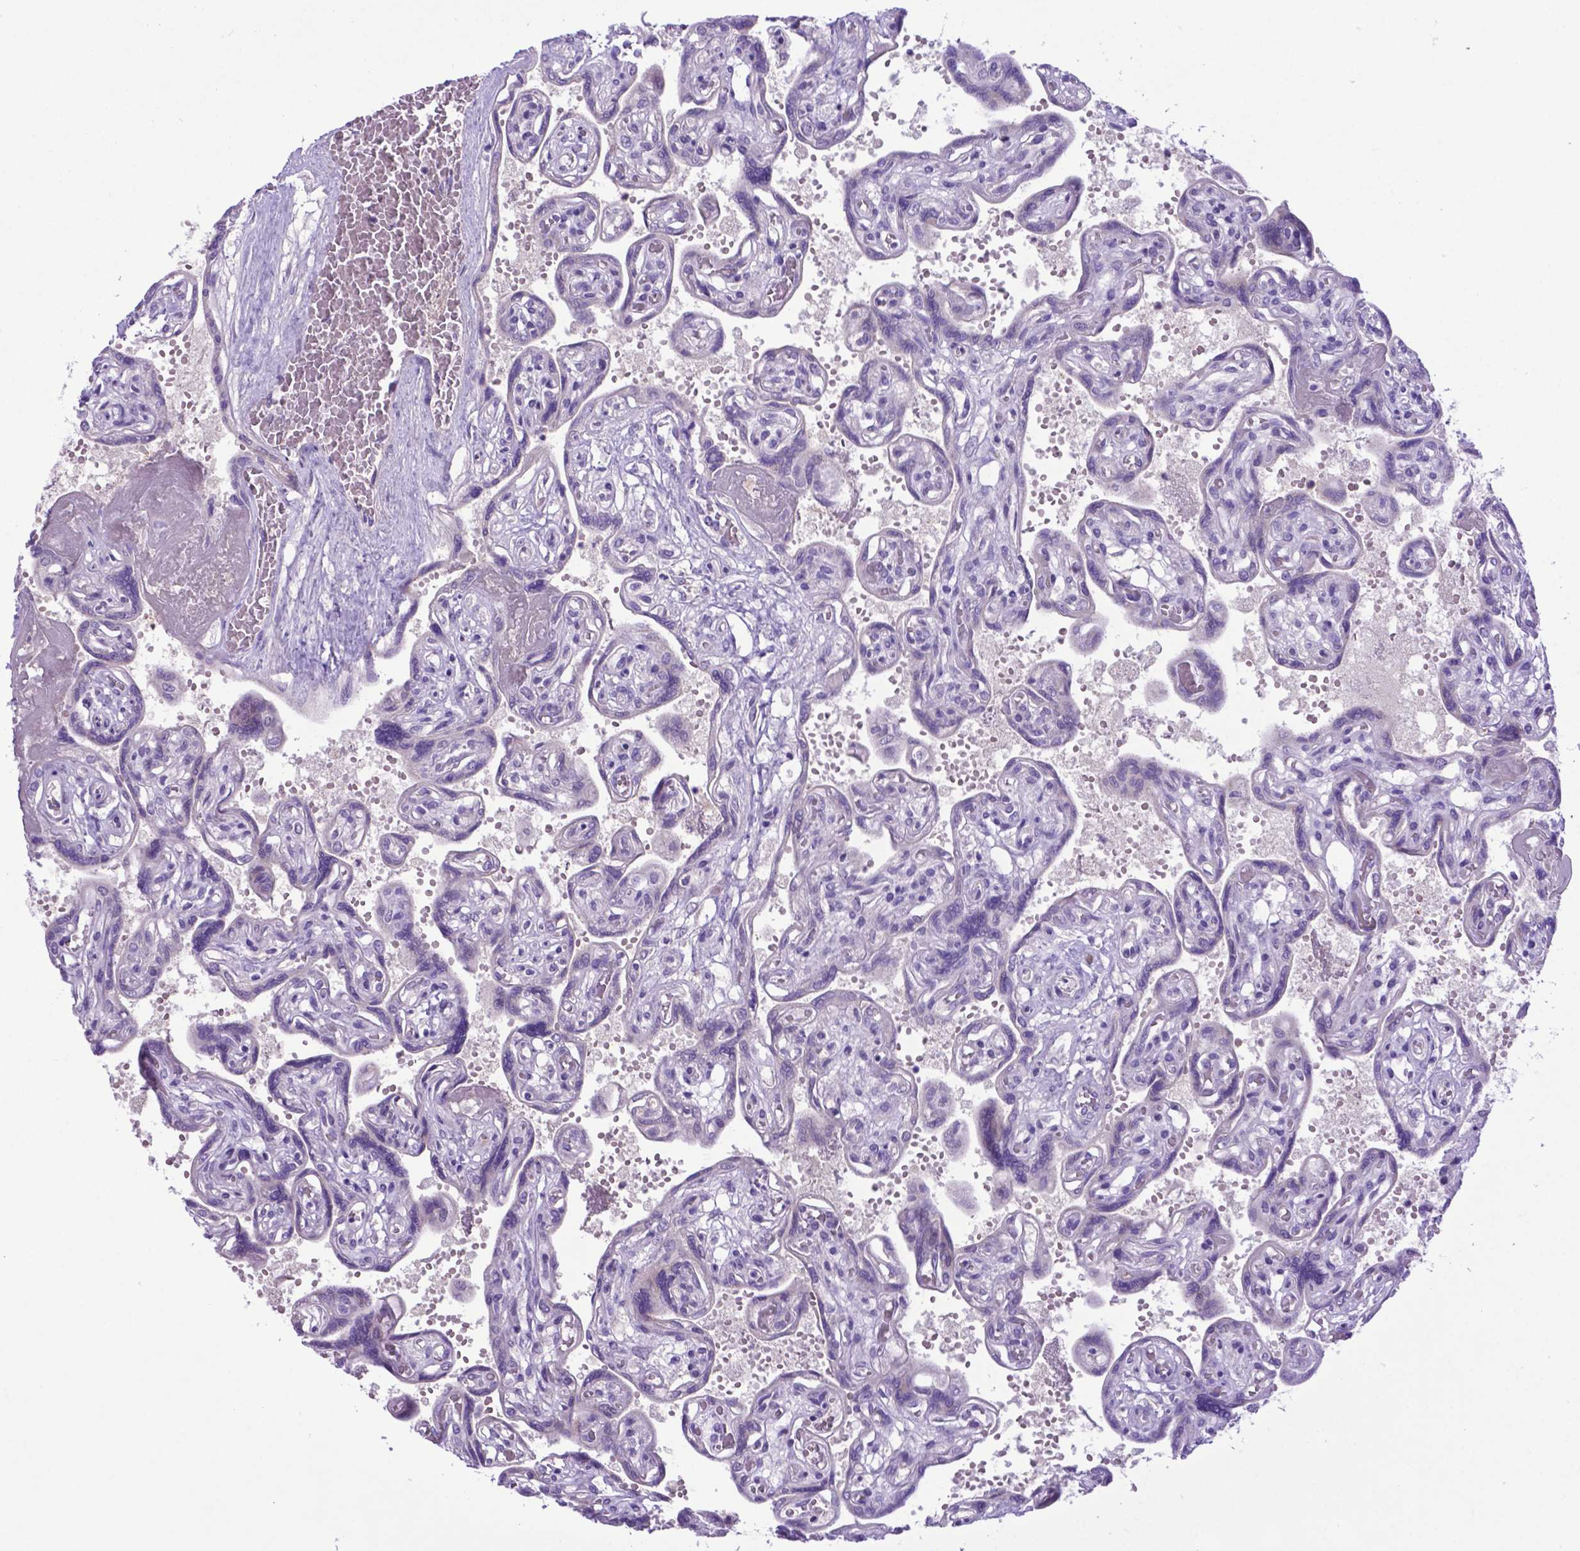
{"staining": {"intensity": "weak", "quantity": "<25%", "location": "cytoplasmic/membranous"}, "tissue": "placenta", "cell_type": "Decidual cells", "image_type": "normal", "snomed": [{"axis": "morphology", "description": "Normal tissue, NOS"}, {"axis": "topography", "description": "Placenta"}], "caption": "A micrograph of human placenta is negative for staining in decidual cells. (Brightfield microscopy of DAB (3,3'-diaminobenzidine) immunohistochemistry (IHC) at high magnification).", "gene": "ADRA2B", "patient": {"sex": "female", "age": 32}}